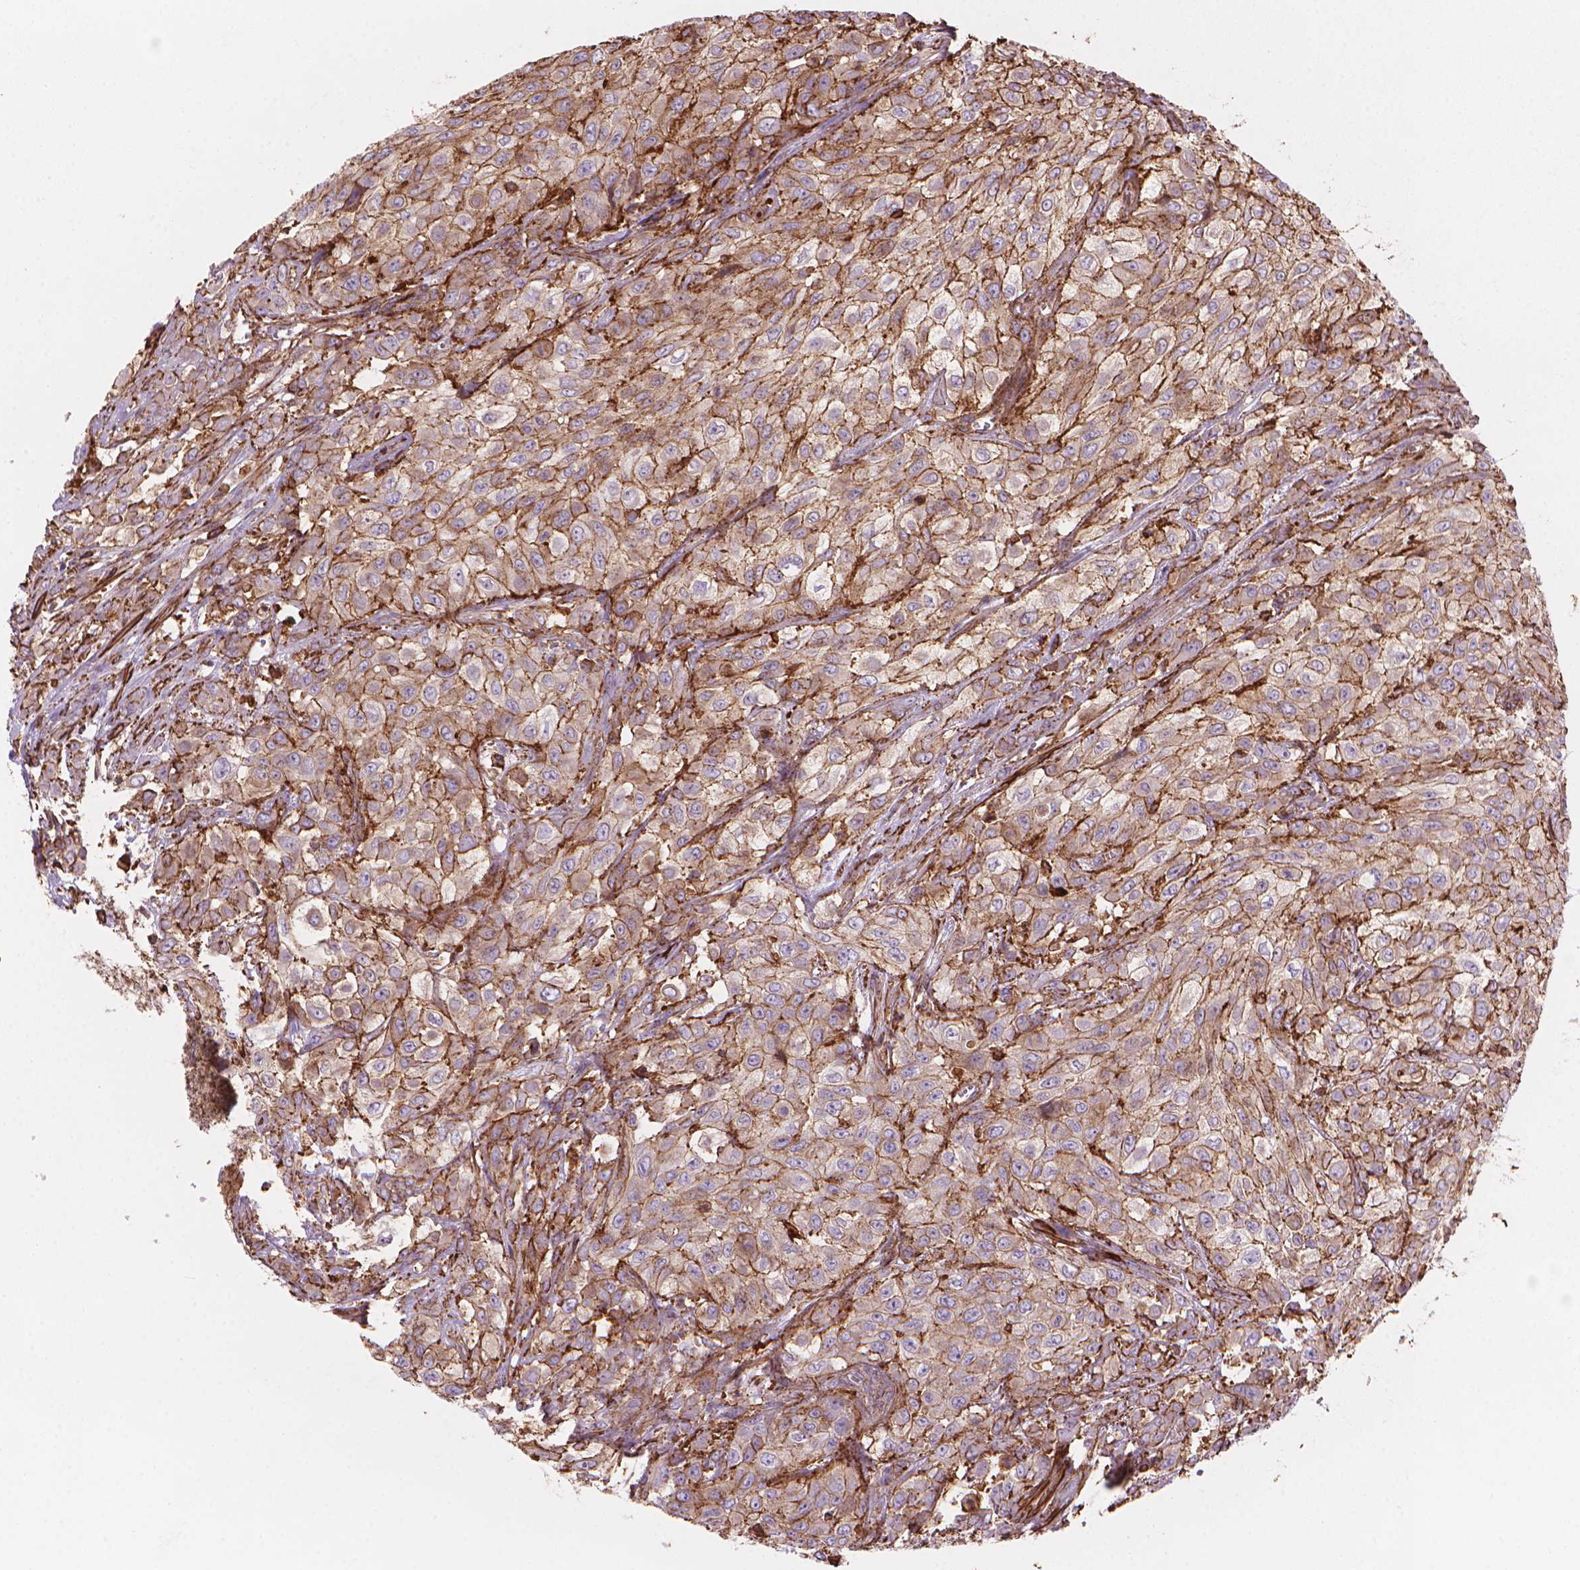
{"staining": {"intensity": "moderate", "quantity": ">75%", "location": "cytoplasmic/membranous"}, "tissue": "urothelial cancer", "cell_type": "Tumor cells", "image_type": "cancer", "snomed": [{"axis": "morphology", "description": "Urothelial carcinoma, High grade"}, {"axis": "topography", "description": "Urinary bladder"}], "caption": "High-grade urothelial carcinoma stained with a brown dye demonstrates moderate cytoplasmic/membranous positive staining in approximately >75% of tumor cells.", "gene": "PATJ", "patient": {"sex": "male", "age": 57}}